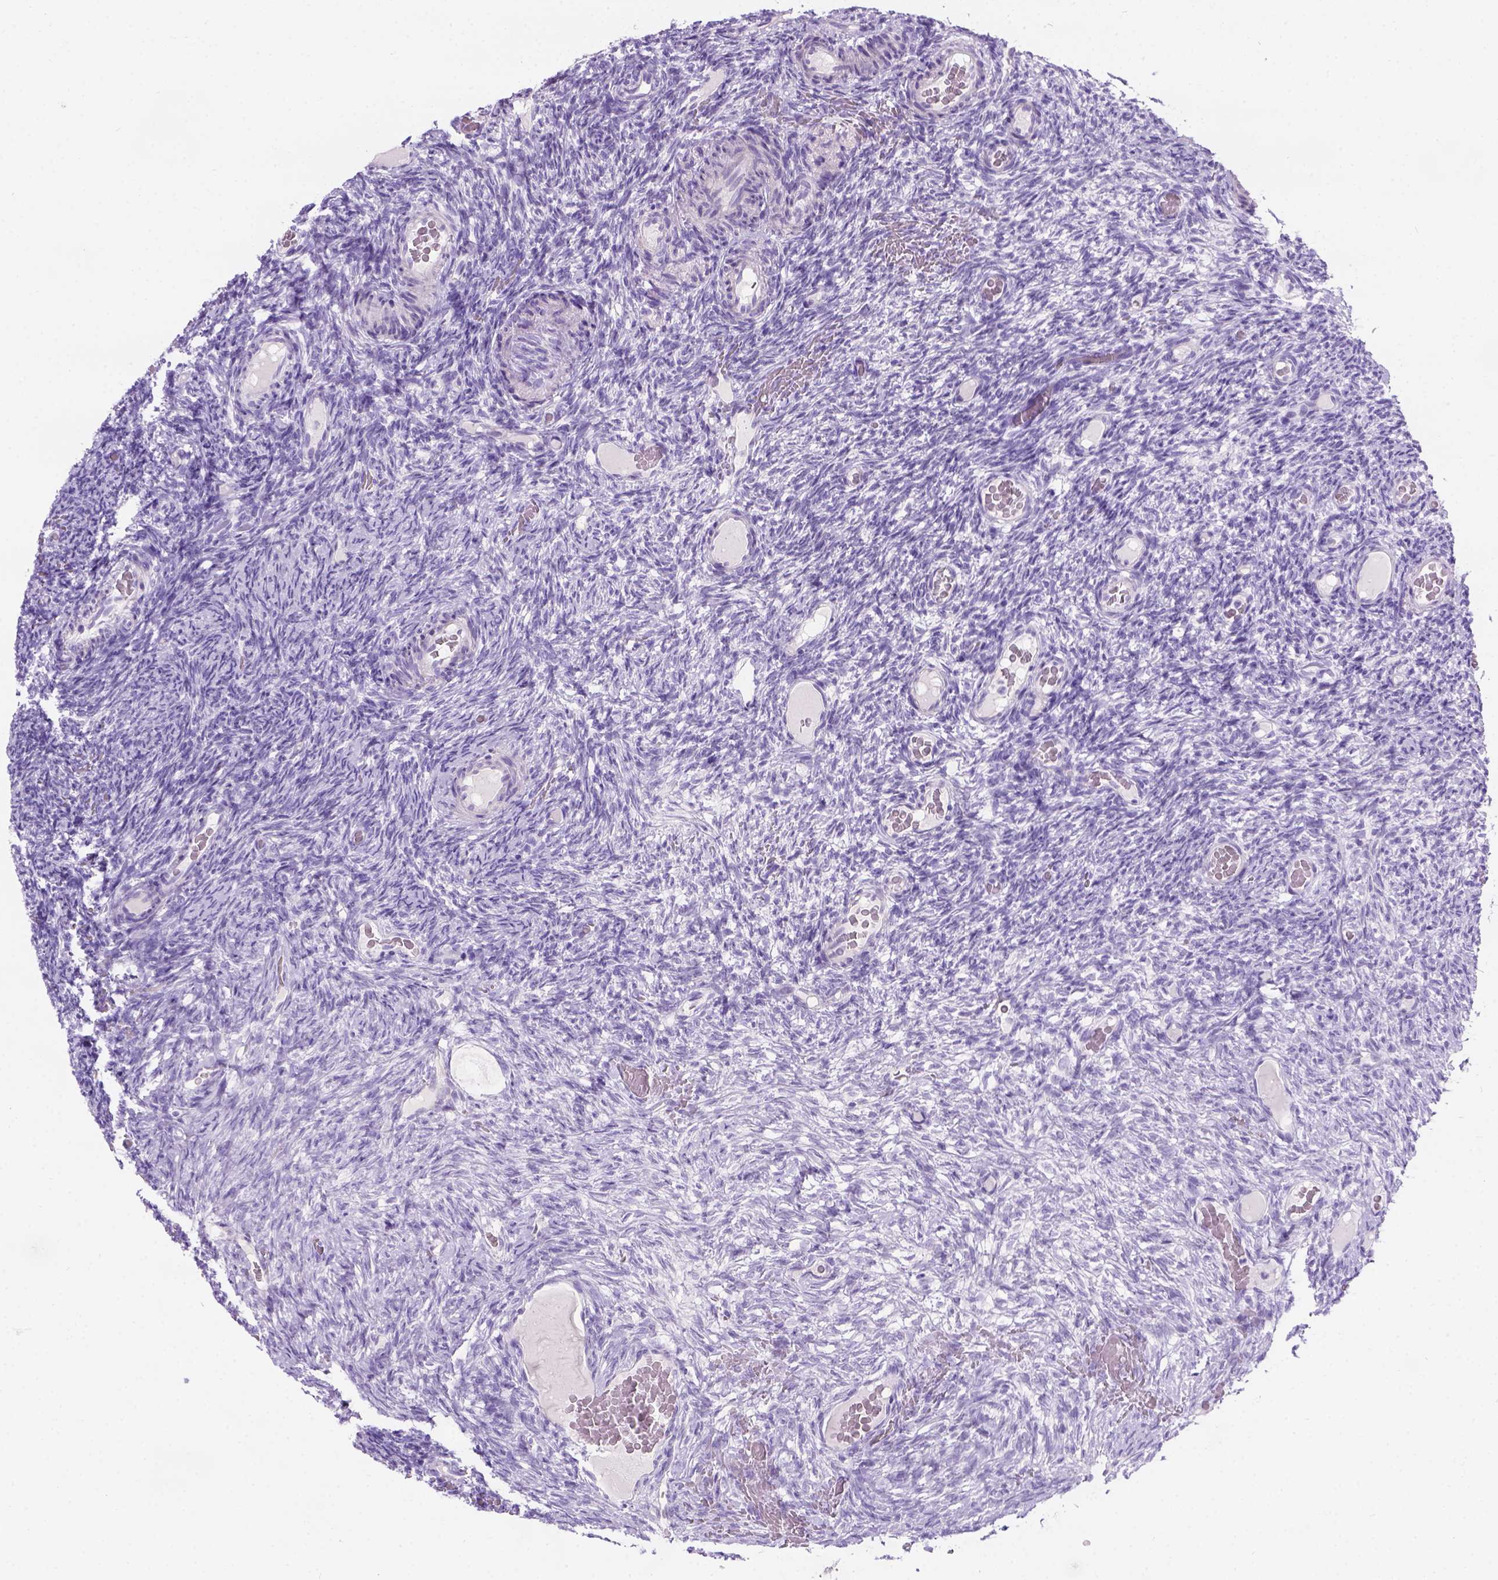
{"staining": {"intensity": "negative", "quantity": "none", "location": "none"}, "tissue": "ovary", "cell_type": "Follicle cells", "image_type": "normal", "snomed": [{"axis": "morphology", "description": "Normal tissue, NOS"}, {"axis": "topography", "description": "Ovary"}], "caption": "High magnification brightfield microscopy of normal ovary stained with DAB (3,3'-diaminobenzidine) (brown) and counterstained with hematoxylin (blue): follicle cells show no significant staining.", "gene": "C7orf57", "patient": {"sex": "female", "age": 34}}